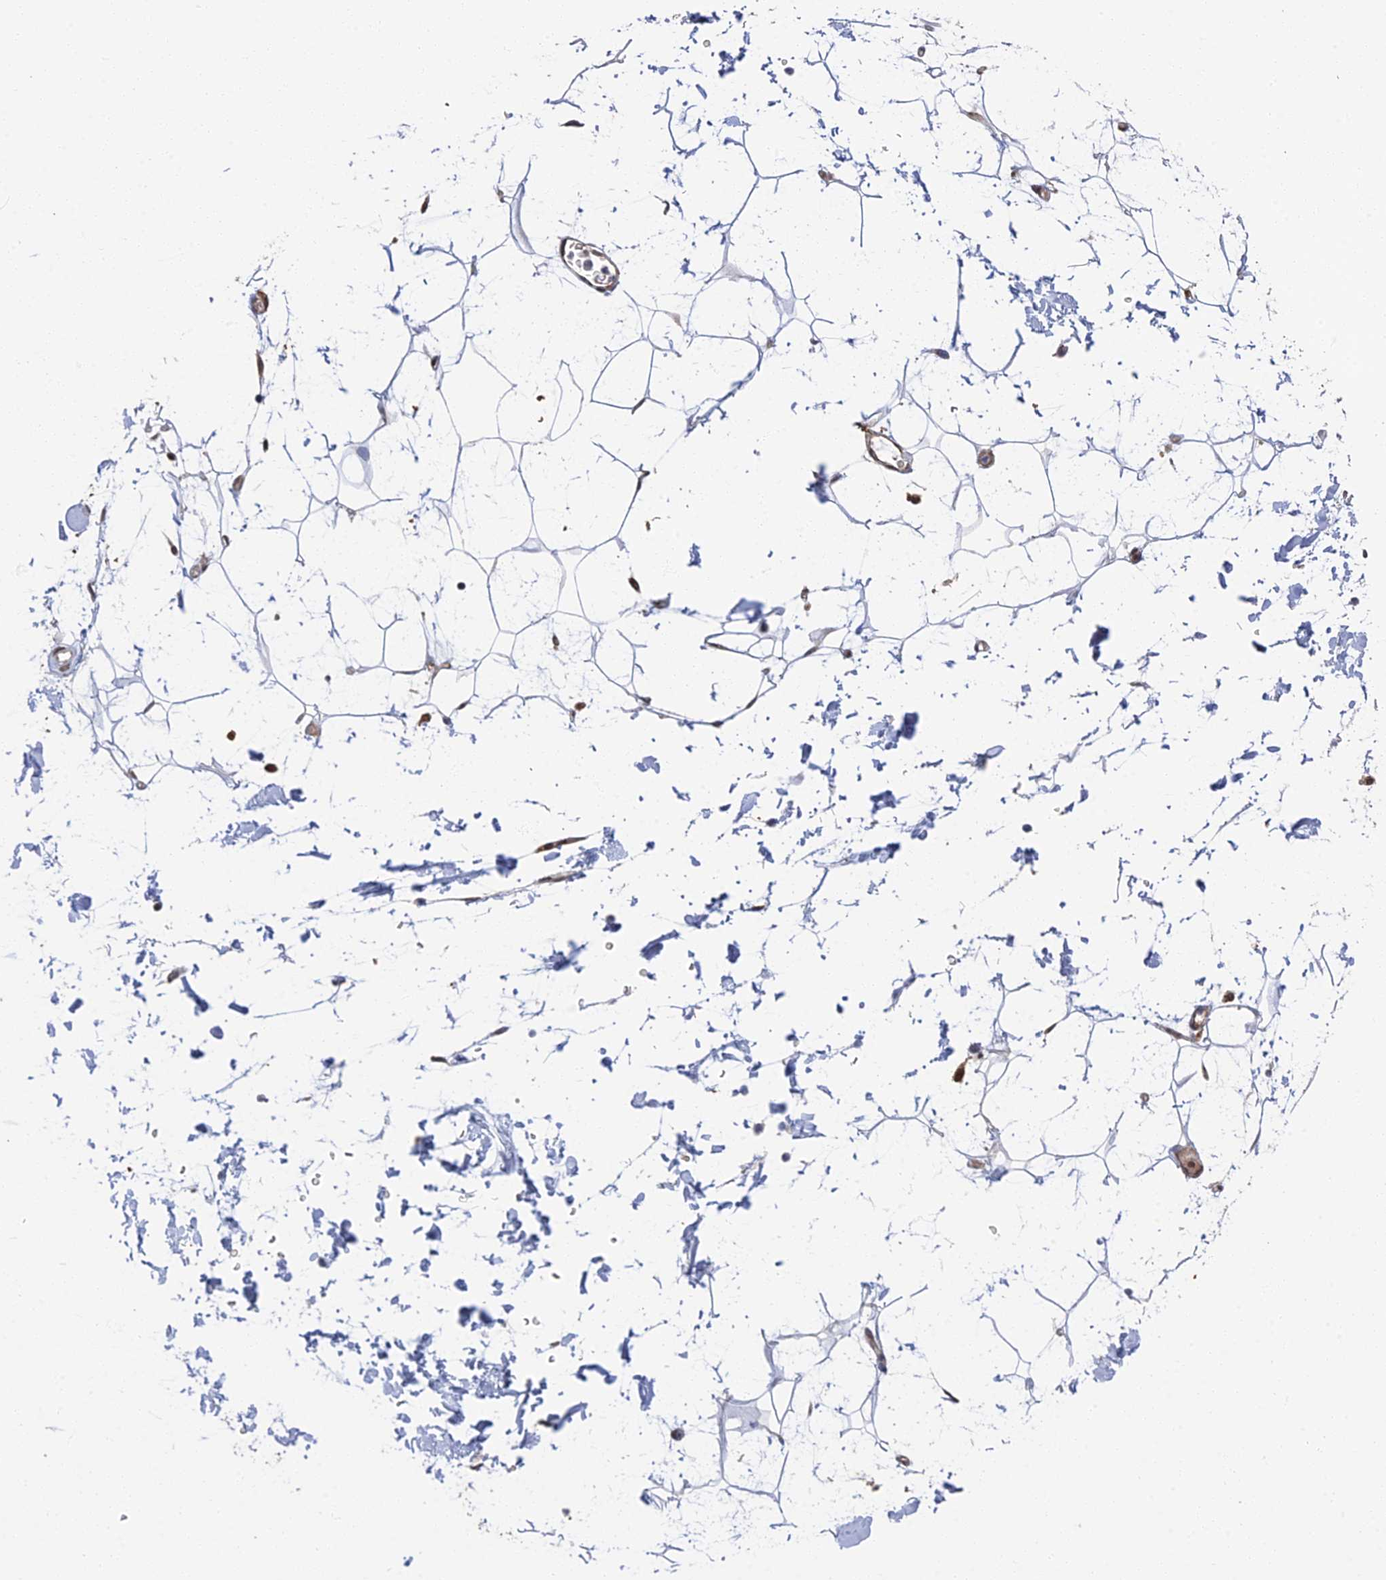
{"staining": {"intensity": "moderate", "quantity": ">75%", "location": "nuclear"}, "tissue": "adipose tissue", "cell_type": "Adipocytes", "image_type": "normal", "snomed": [{"axis": "morphology", "description": "Normal tissue, NOS"}, {"axis": "topography", "description": "Soft tissue"}], "caption": "Benign adipose tissue displays moderate nuclear staining in approximately >75% of adipocytes, visualized by immunohistochemistry. Using DAB (3,3'-diaminobenzidine) (brown) and hematoxylin (blue) stains, captured at high magnification using brightfield microscopy.", "gene": "GPATCH1", "patient": {"sex": "male", "age": 72}}